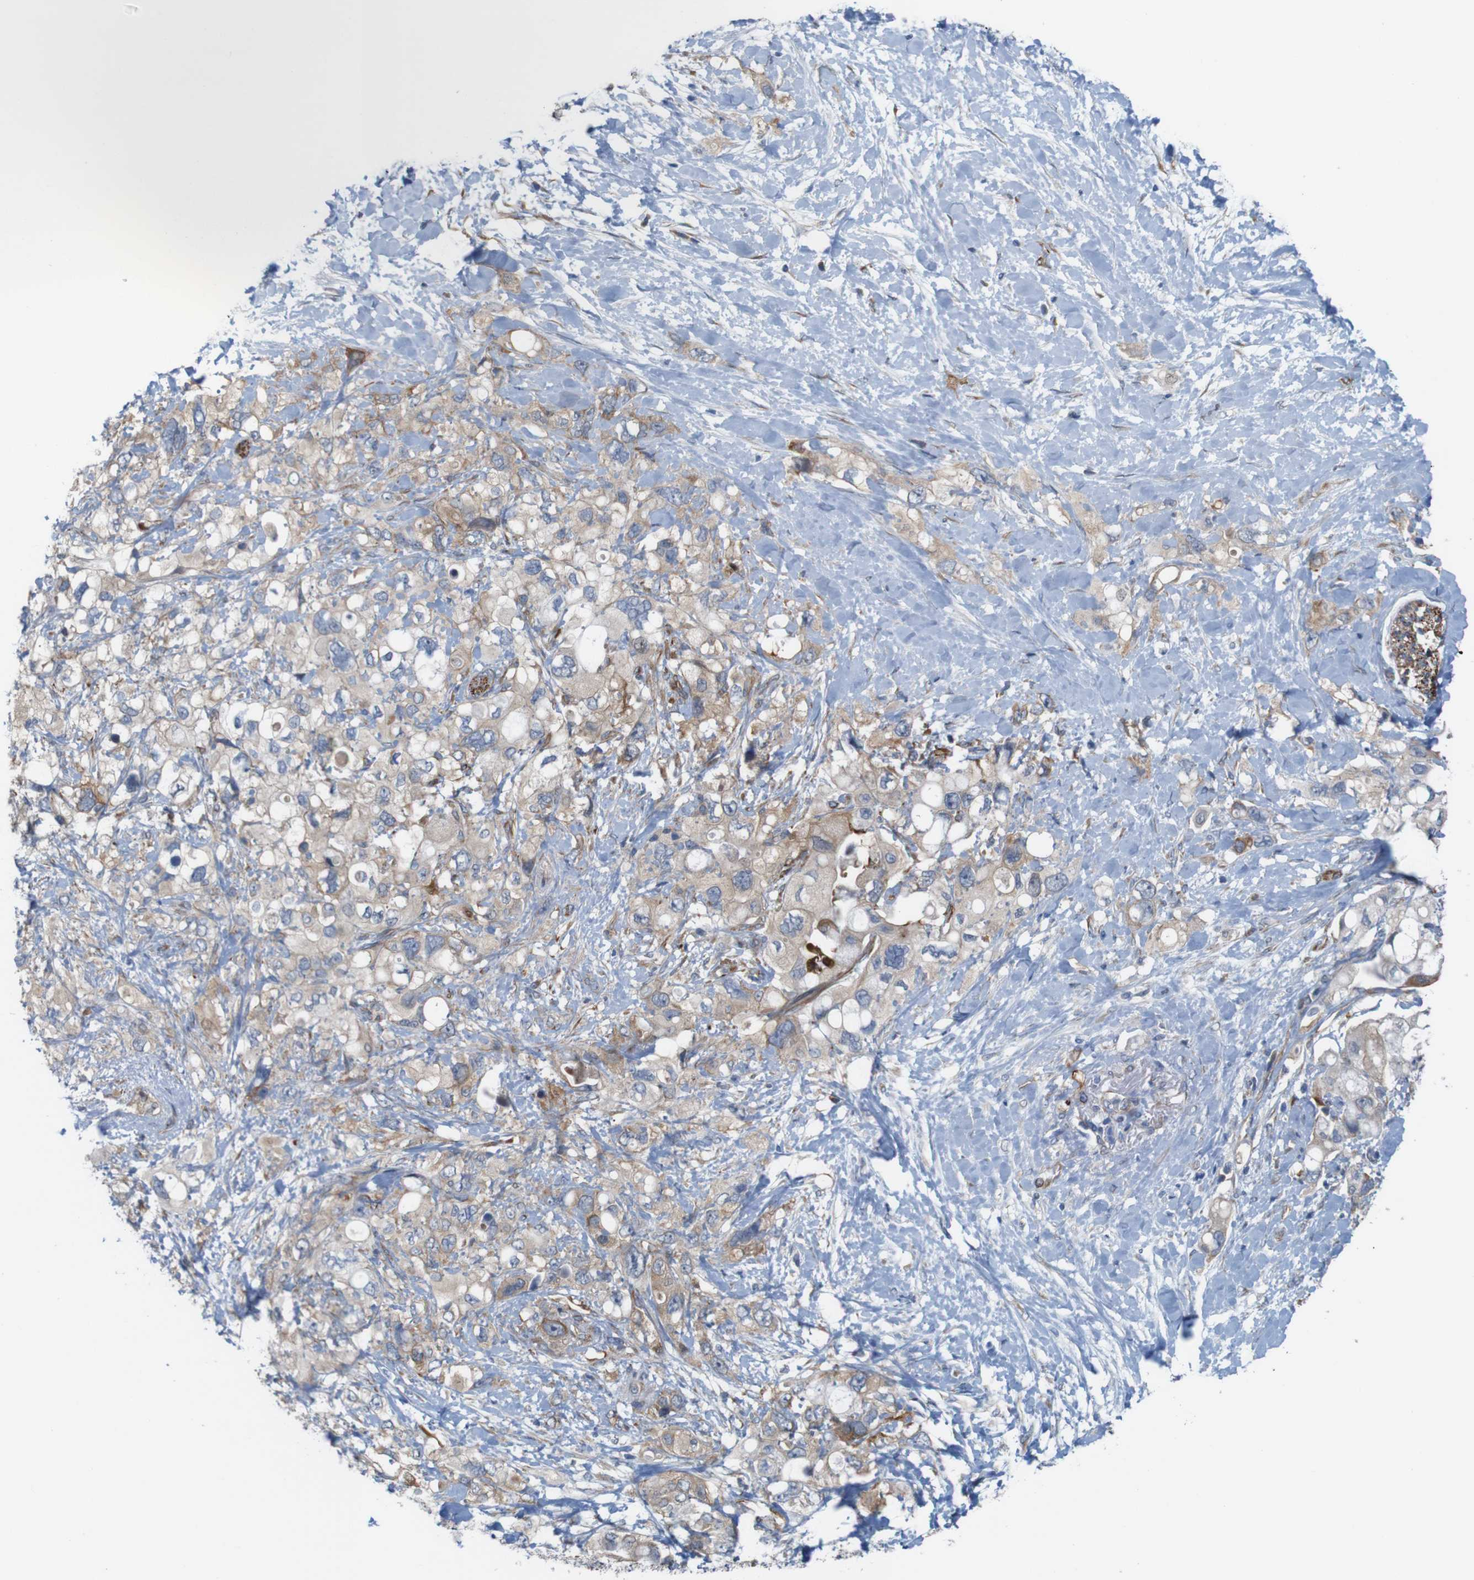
{"staining": {"intensity": "weak", "quantity": ">75%", "location": "cytoplasmic/membranous"}, "tissue": "pancreatic cancer", "cell_type": "Tumor cells", "image_type": "cancer", "snomed": [{"axis": "morphology", "description": "Adenocarcinoma, NOS"}, {"axis": "topography", "description": "Pancreas"}], "caption": "High-power microscopy captured an IHC image of adenocarcinoma (pancreatic), revealing weak cytoplasmic/membranous expression in about >75% of tumor cells.", "gene": "JPH1", "patient": {"sex": "female", "age": 56}}